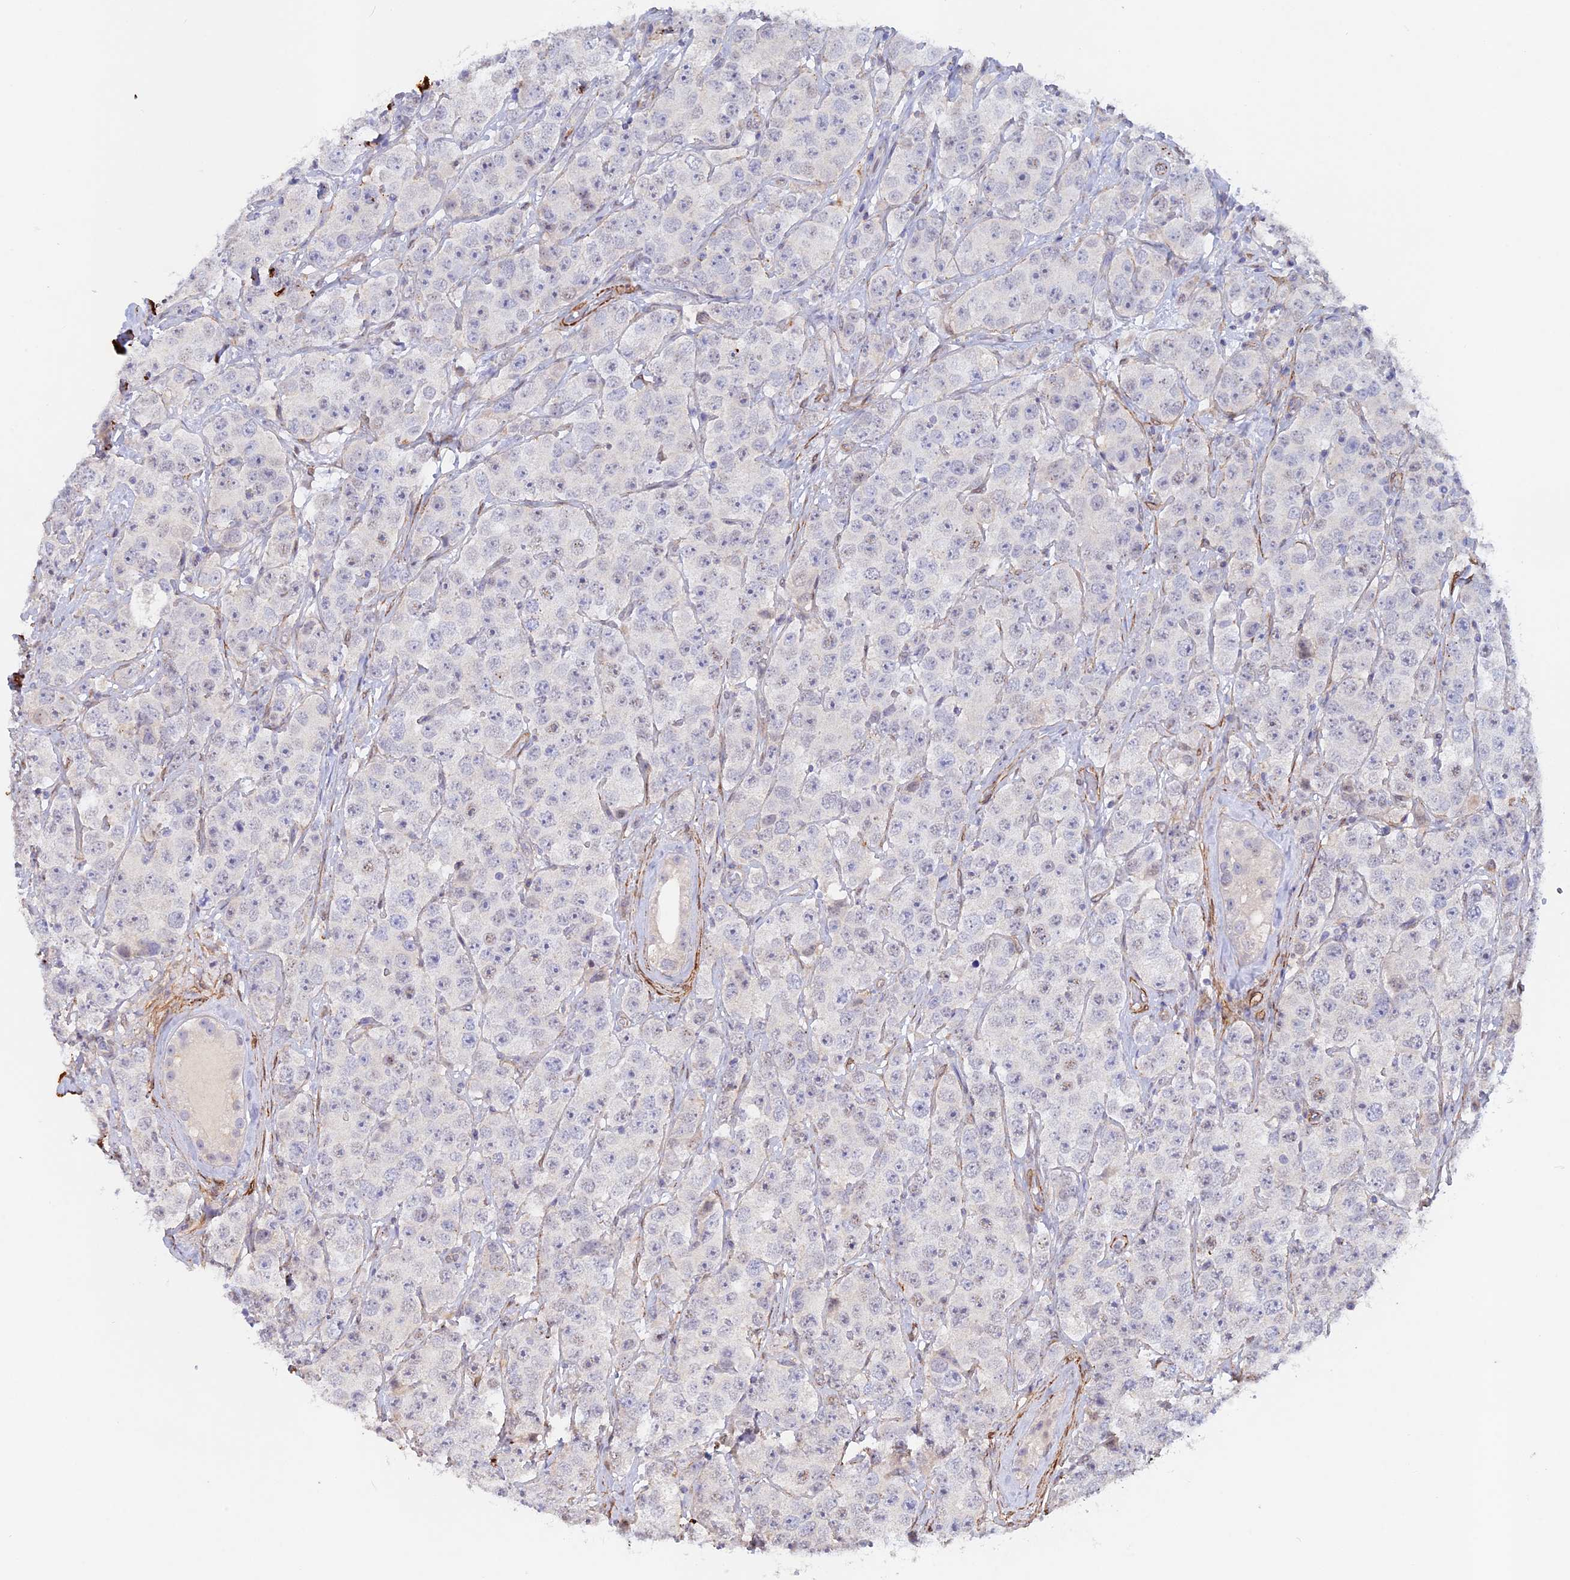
{"staining": {"intensity": "negative", "quantity": "none", "location": "none"}, "tissue": "testis cancer", "cell_type": "Tumor cells", "image_type": "cancer", "snomed": [{"axis": "morphology", "description": "Seminoma, NOS"}, {"axis": "topography", "description": "Testis"}], "caption": "Testis seminoma stained for a protein using IHC reveals no staining tumor cells.", "gene": "CCDC154", "patient": {"sex": "male", "age": 28}}